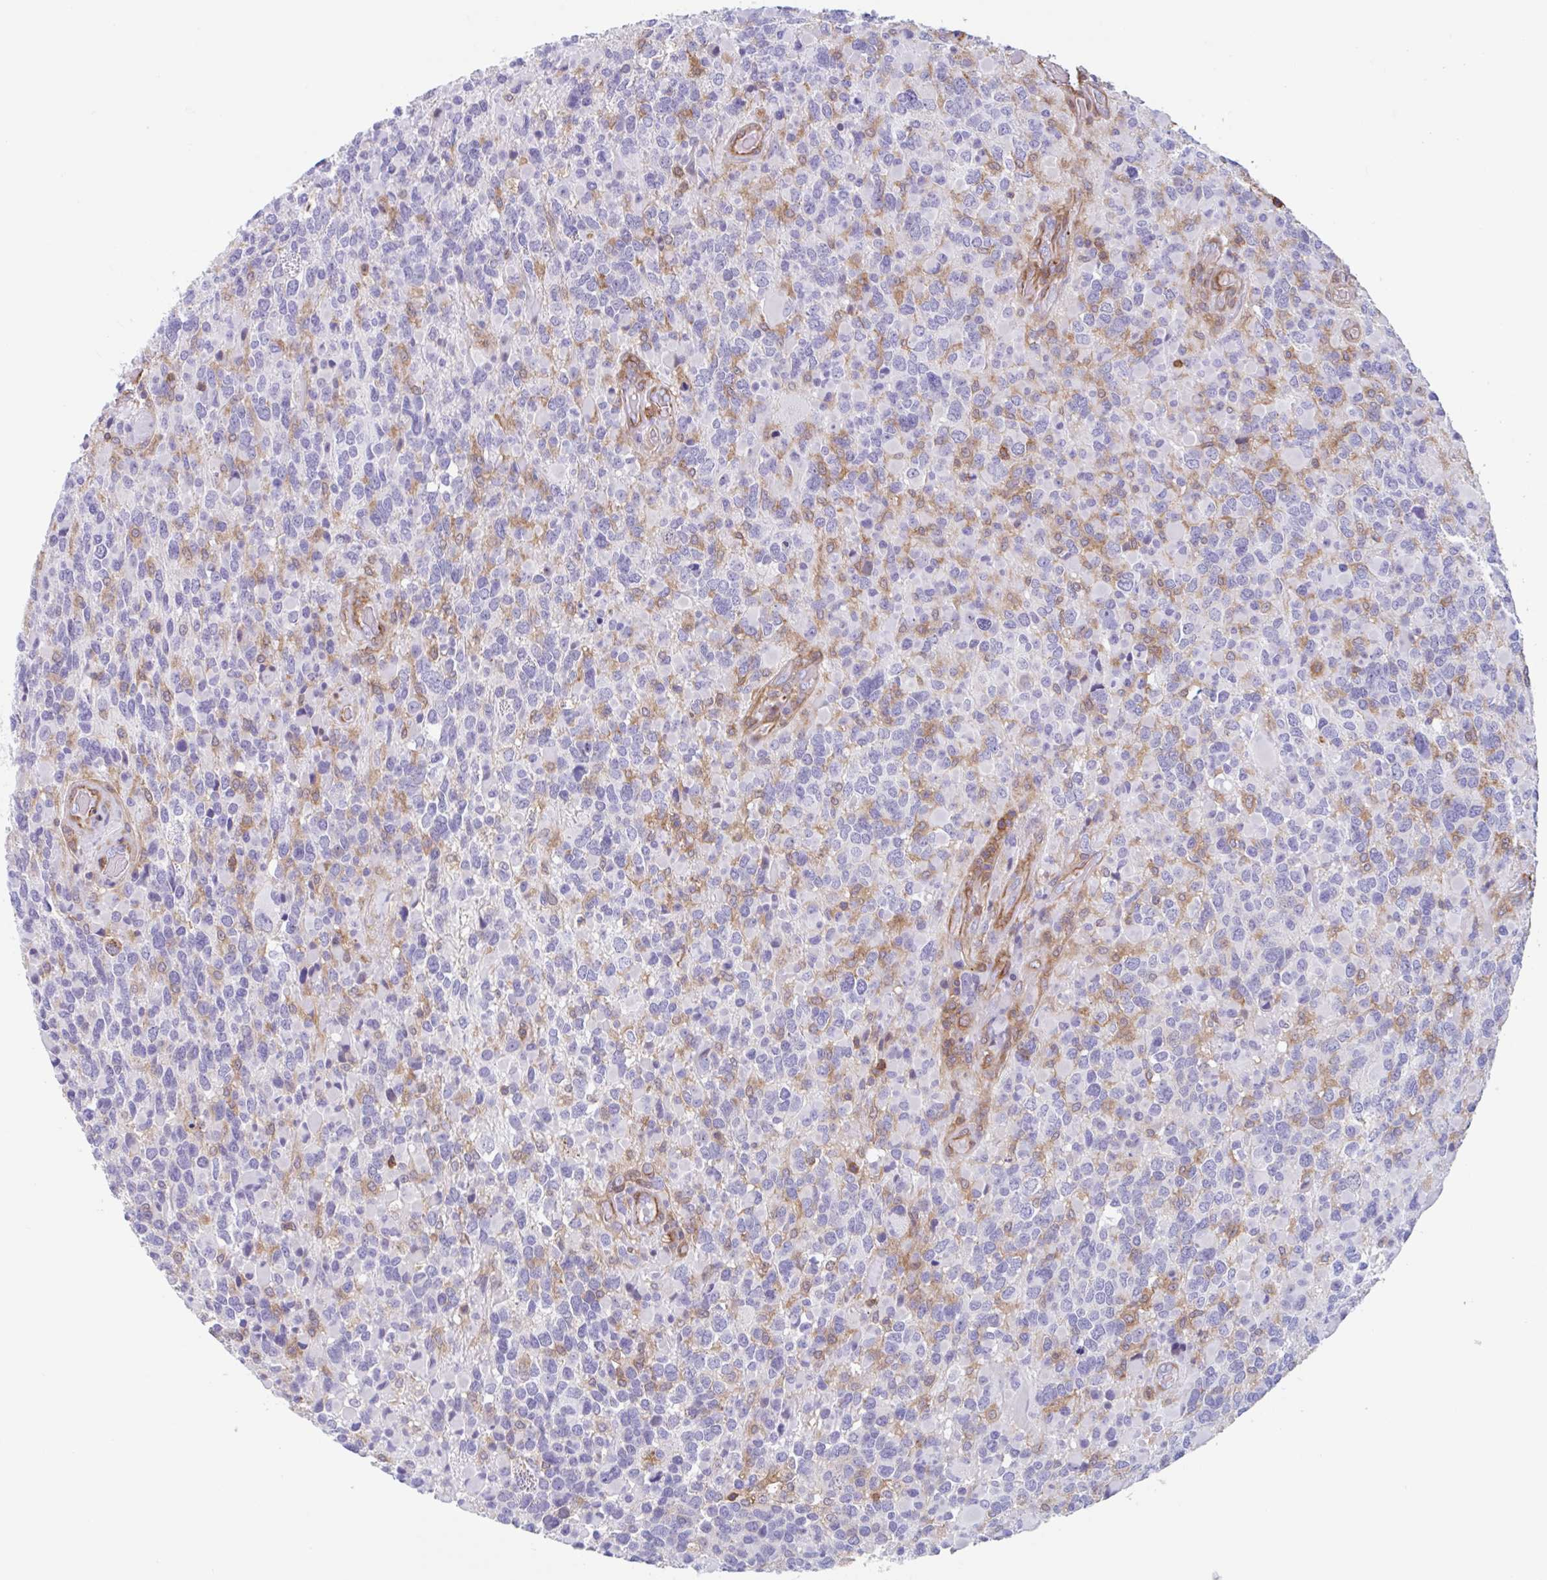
{"staining": {"intensity": "negative", "quantity": "none", "location": "none"}, "tissue": "glioma", "cell_type": "Tumor cells", "image_type": "cancer", "snomed": [{"axis": "morphology", "description": "Glioma, malignant, High grade"}, {"axis": "topography", "description": "Brain"}], "caption": "Micrograph shows no significant protein expression in tumor cells of malignant high-grade glioma.", "gene": "EFHD1", "patient": {"sex": "female", "age": 40}}